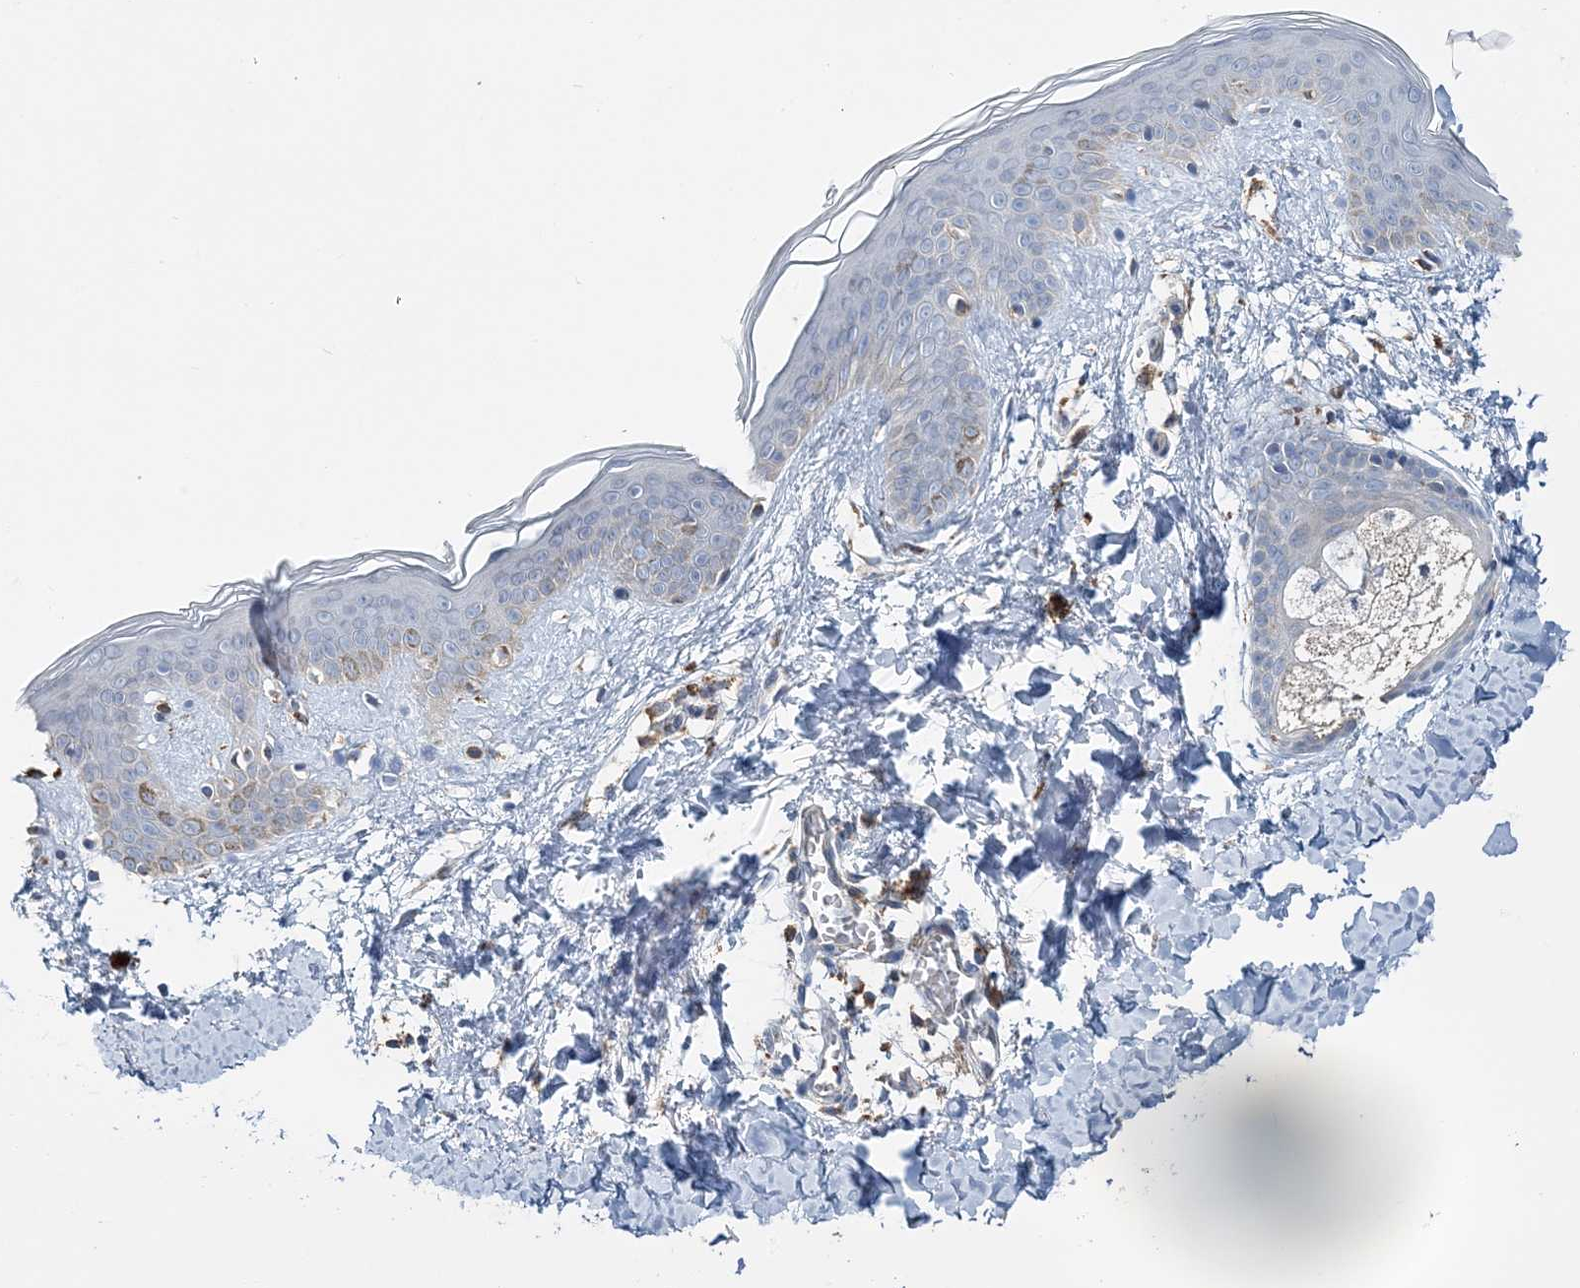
{"staining": {"intensity": "weak", "quantity": "25%-75%", "location": "cytoplasmic/membranous"}, "tissue": "skin", "cell_type": "Fibroblasts", "image_type": "normal", "snomed": [{"axis": "morphology", "description": "Normal tissue, NOS"}, {"axis": "topography", "description": "Skin"}], "caption": "The histopathology image exhibits immunohistochemical staining of benign skin. There is weak cytoplasmic/membranous positivity is appreciated in about 25%-75% of fibroblasts.", "gene": "TMLHE", "patient": {"sex": "female", "age": 46}}